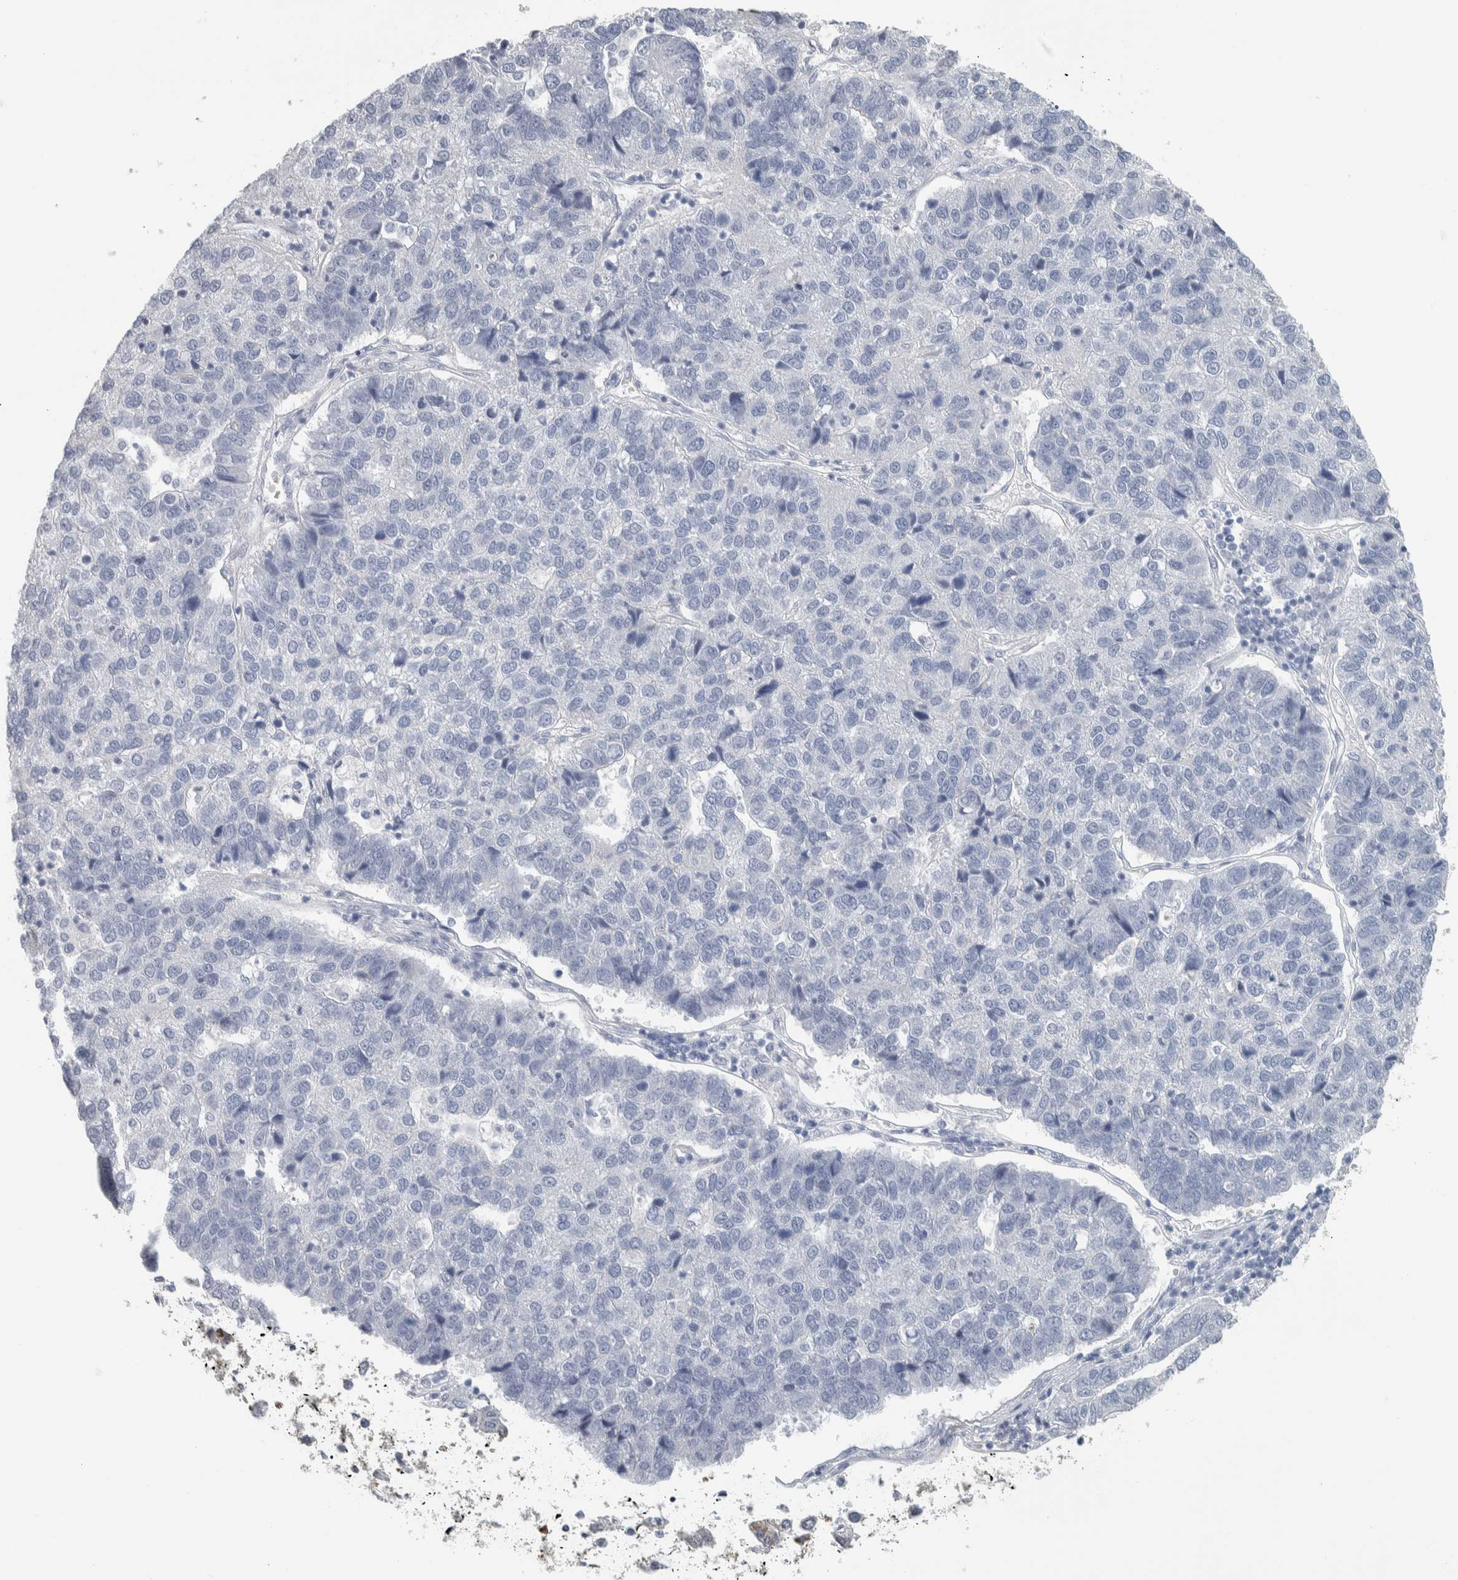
{"staining": {"intensity": "negative", "quantity": "none", "location": "none"}, "tissue": "pancreatic cancer", "cell_type": "Tumor cells", "image_type": "cancer", "snomed": [{"axis": "morphology", "description": "Adenocarcinoma, NOS"}, {"axis": "topography", "description": "Pancreas"}], "caption": "IHC of human adenocarcinoma (pancreatic) exhibits no positivity in tumor cells.", "gene": "NEFM", "patient": {"sex": "female", "age": 61}}